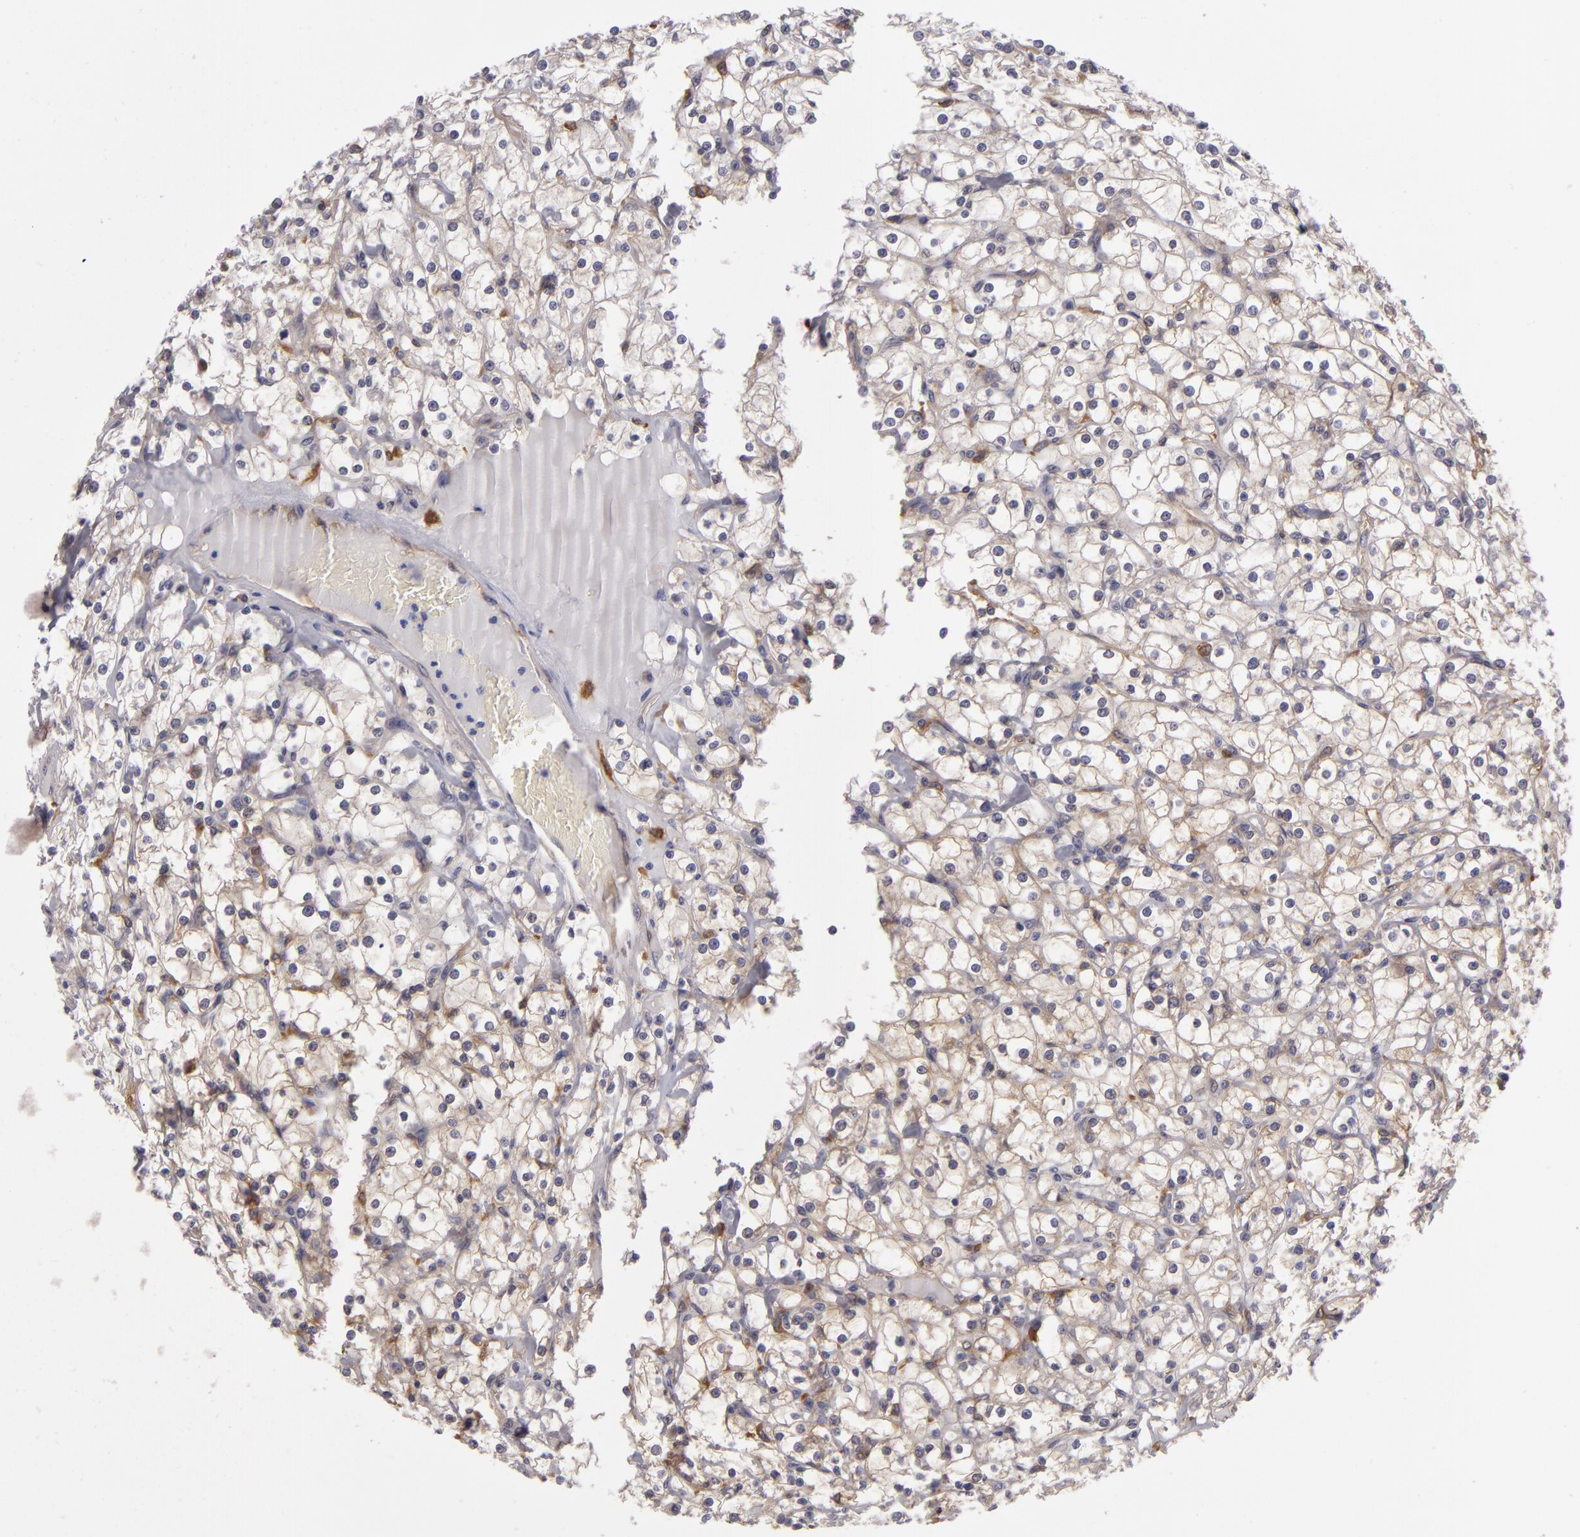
{"staining": {"intensity": "negative", "quantity": "none", "location": "none"}, "tissue": "renal cancer", "cell_type": "Tumor cells", "image_type": "cancer", "snomed": [{"axis": "morphology", "description": "Adenocarcinoma, NOS"}, {"axis": "topography", "description": "Kidney"}], "caption": "There is no significant positivity in tumor cells of adenocarcinoma (renal).", "gene": "ZNF229", "patient": {"sex": "female", "age": 73}}